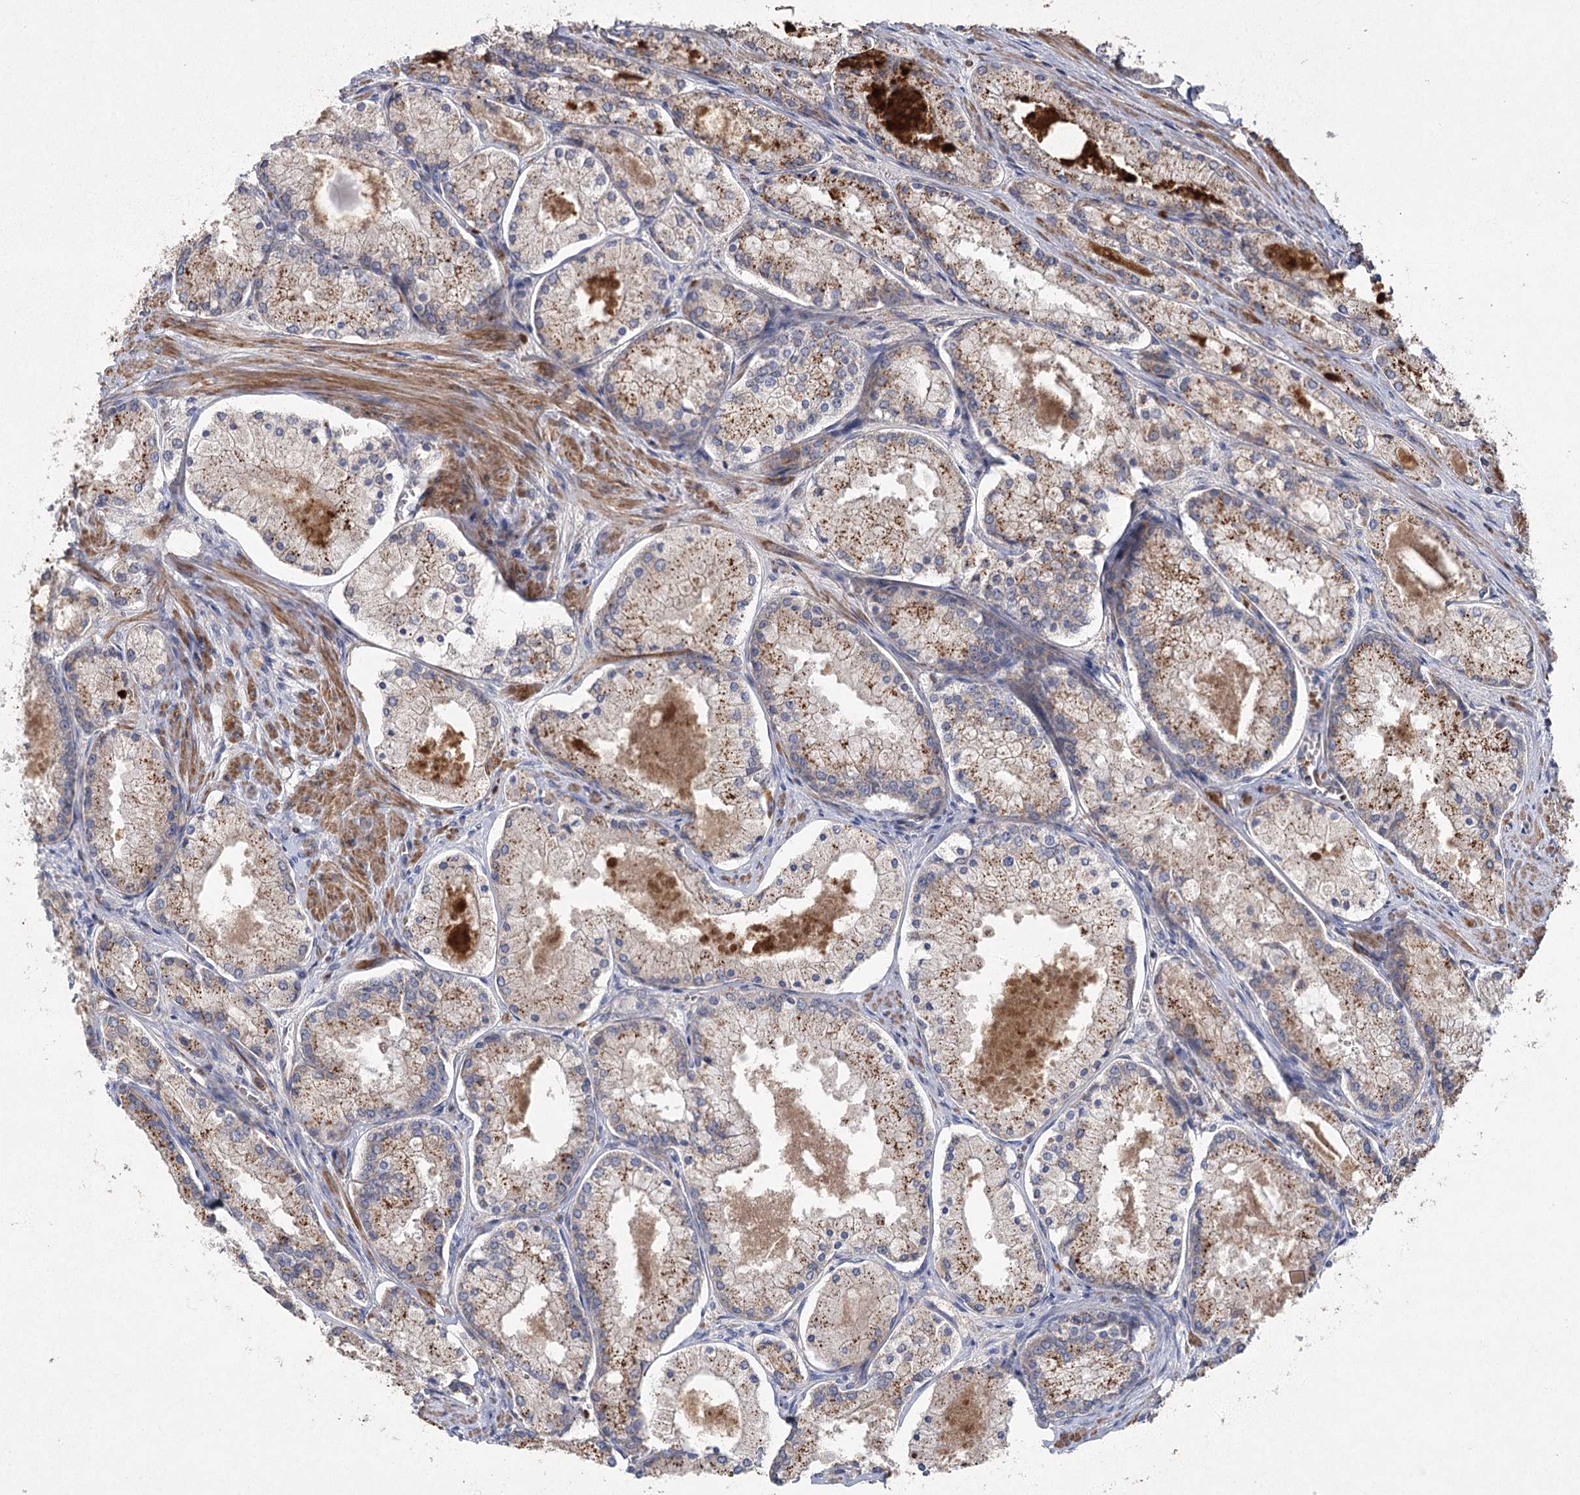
{"staining": {"intensity": "moderate", "quantity": "25%-75%", "location": "cytoplasmic/membranous"}, "tissue": "prostate cancer", "cell_type": "Tumor cells", "image_type": "cancer", "snomed": [{"axis": "morphology", "description": "Adenocarcinoma, Low grade"}, {"axis": "topography", "description": "Prostate"}], "caption": "Immunohistochemistry image of prostate cancer stained for a protein (brown), which demonstrates medium levels of moderate cytoplasmic/membranous expression in approximately 25%-75% of tumor cells.", "gene": "KIAA0825", "patient": {"sex": "male", "age": 74}}